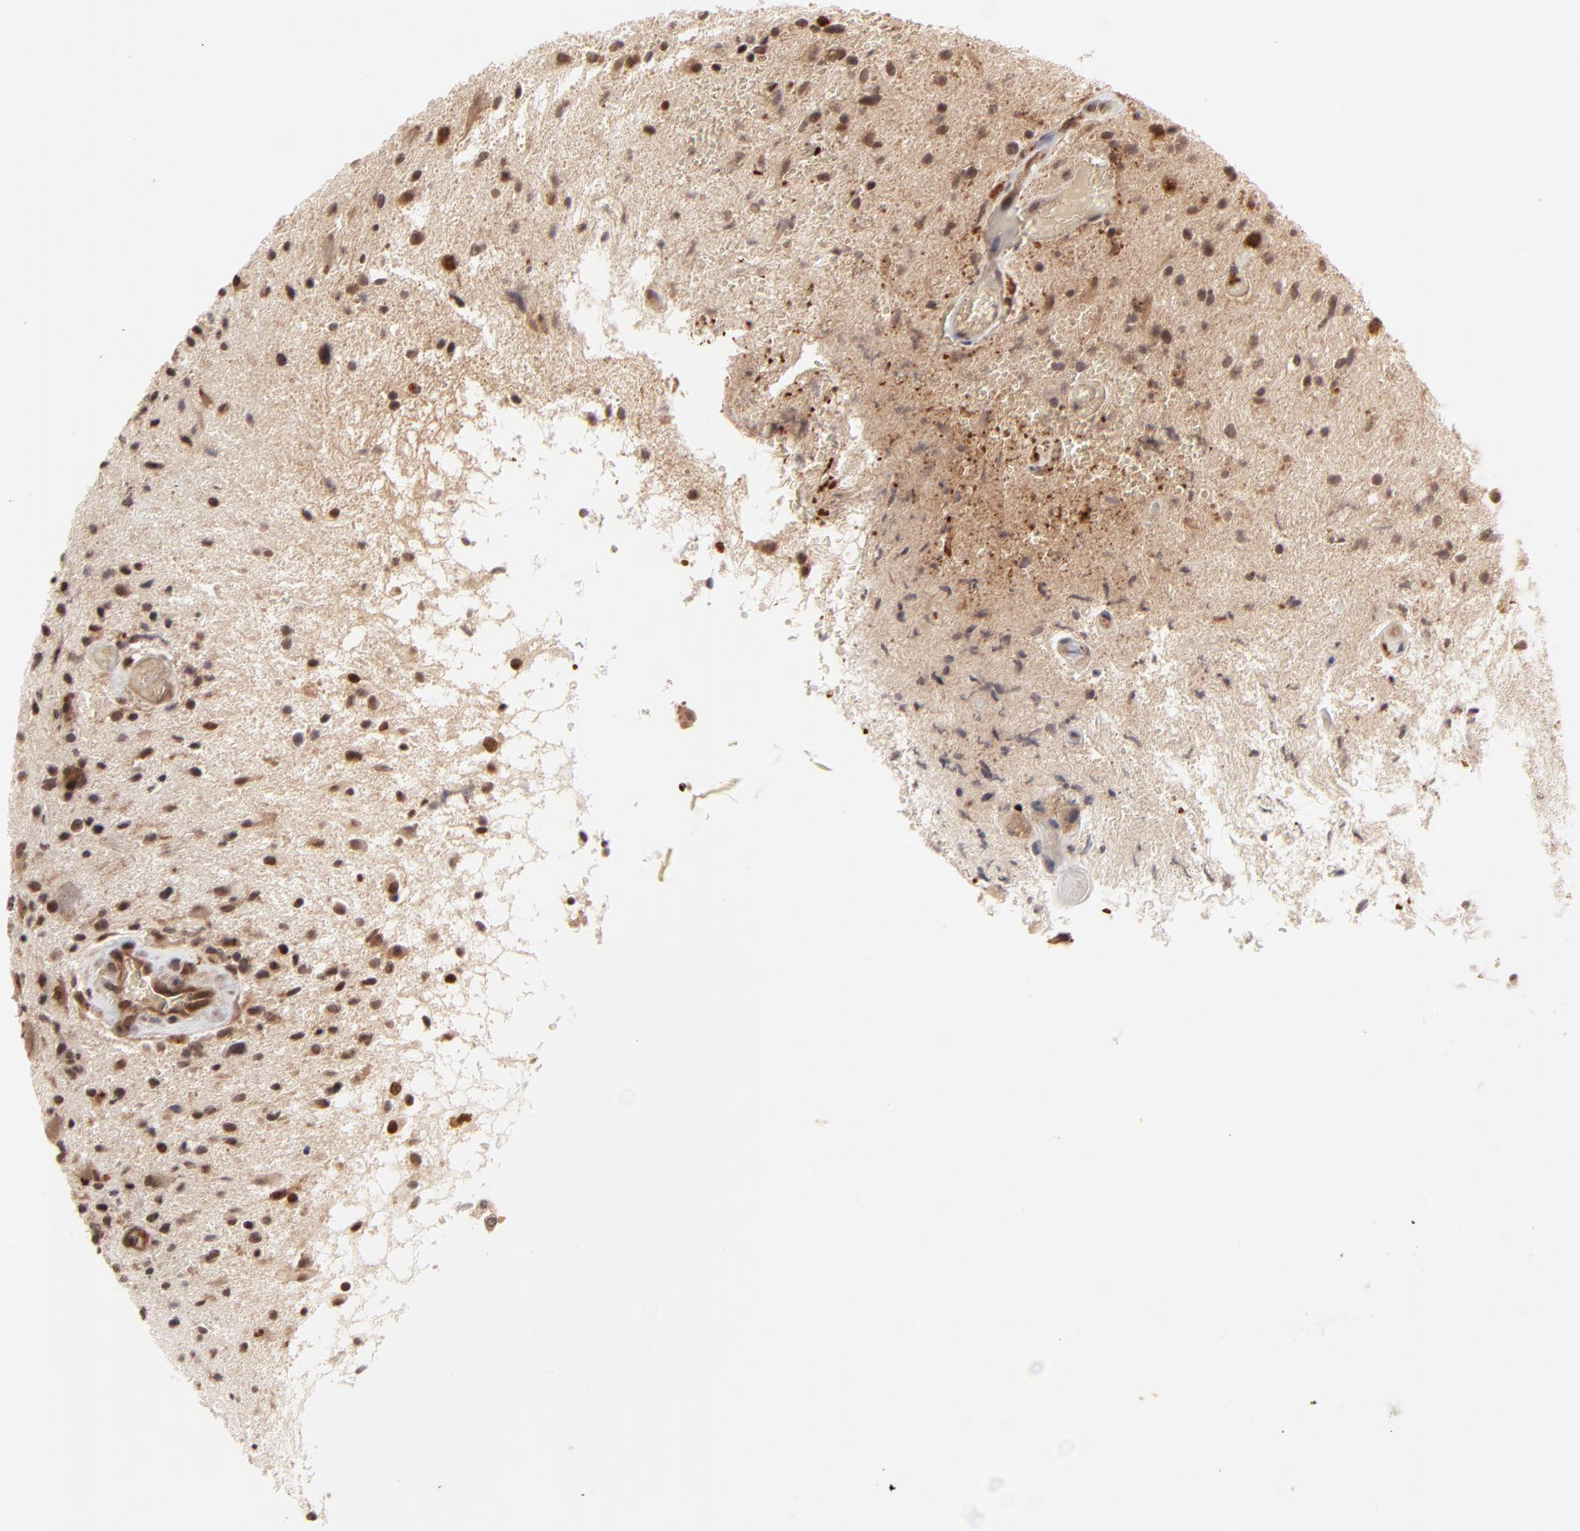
{"staining": {"intensity": "moderate", "quantity": ">75%", "location": "cytoplasmic/membranous,nuclear"}, "tissue": "glioma", "cell_type": "Tumor cells", "image_type": "cancer", "snomed": [{"axis": "morphology", "description": "Glioma, malignant, High grade"}, {"axis": "topography", "description": "Brain"}], "caption": "A histopathology image of glioma stained for a protein shows moderate cytoplasmic/membranous and nuclear brown staining in tumor cells. The protein is stained brown, and the nuclei are stained in blue (DAB (3,3'-diaminobenzidine) IHC with brightfield microscopy, high magnification).", "gene": "CASP10", "patient": {"sex": "male", "age": 33}}